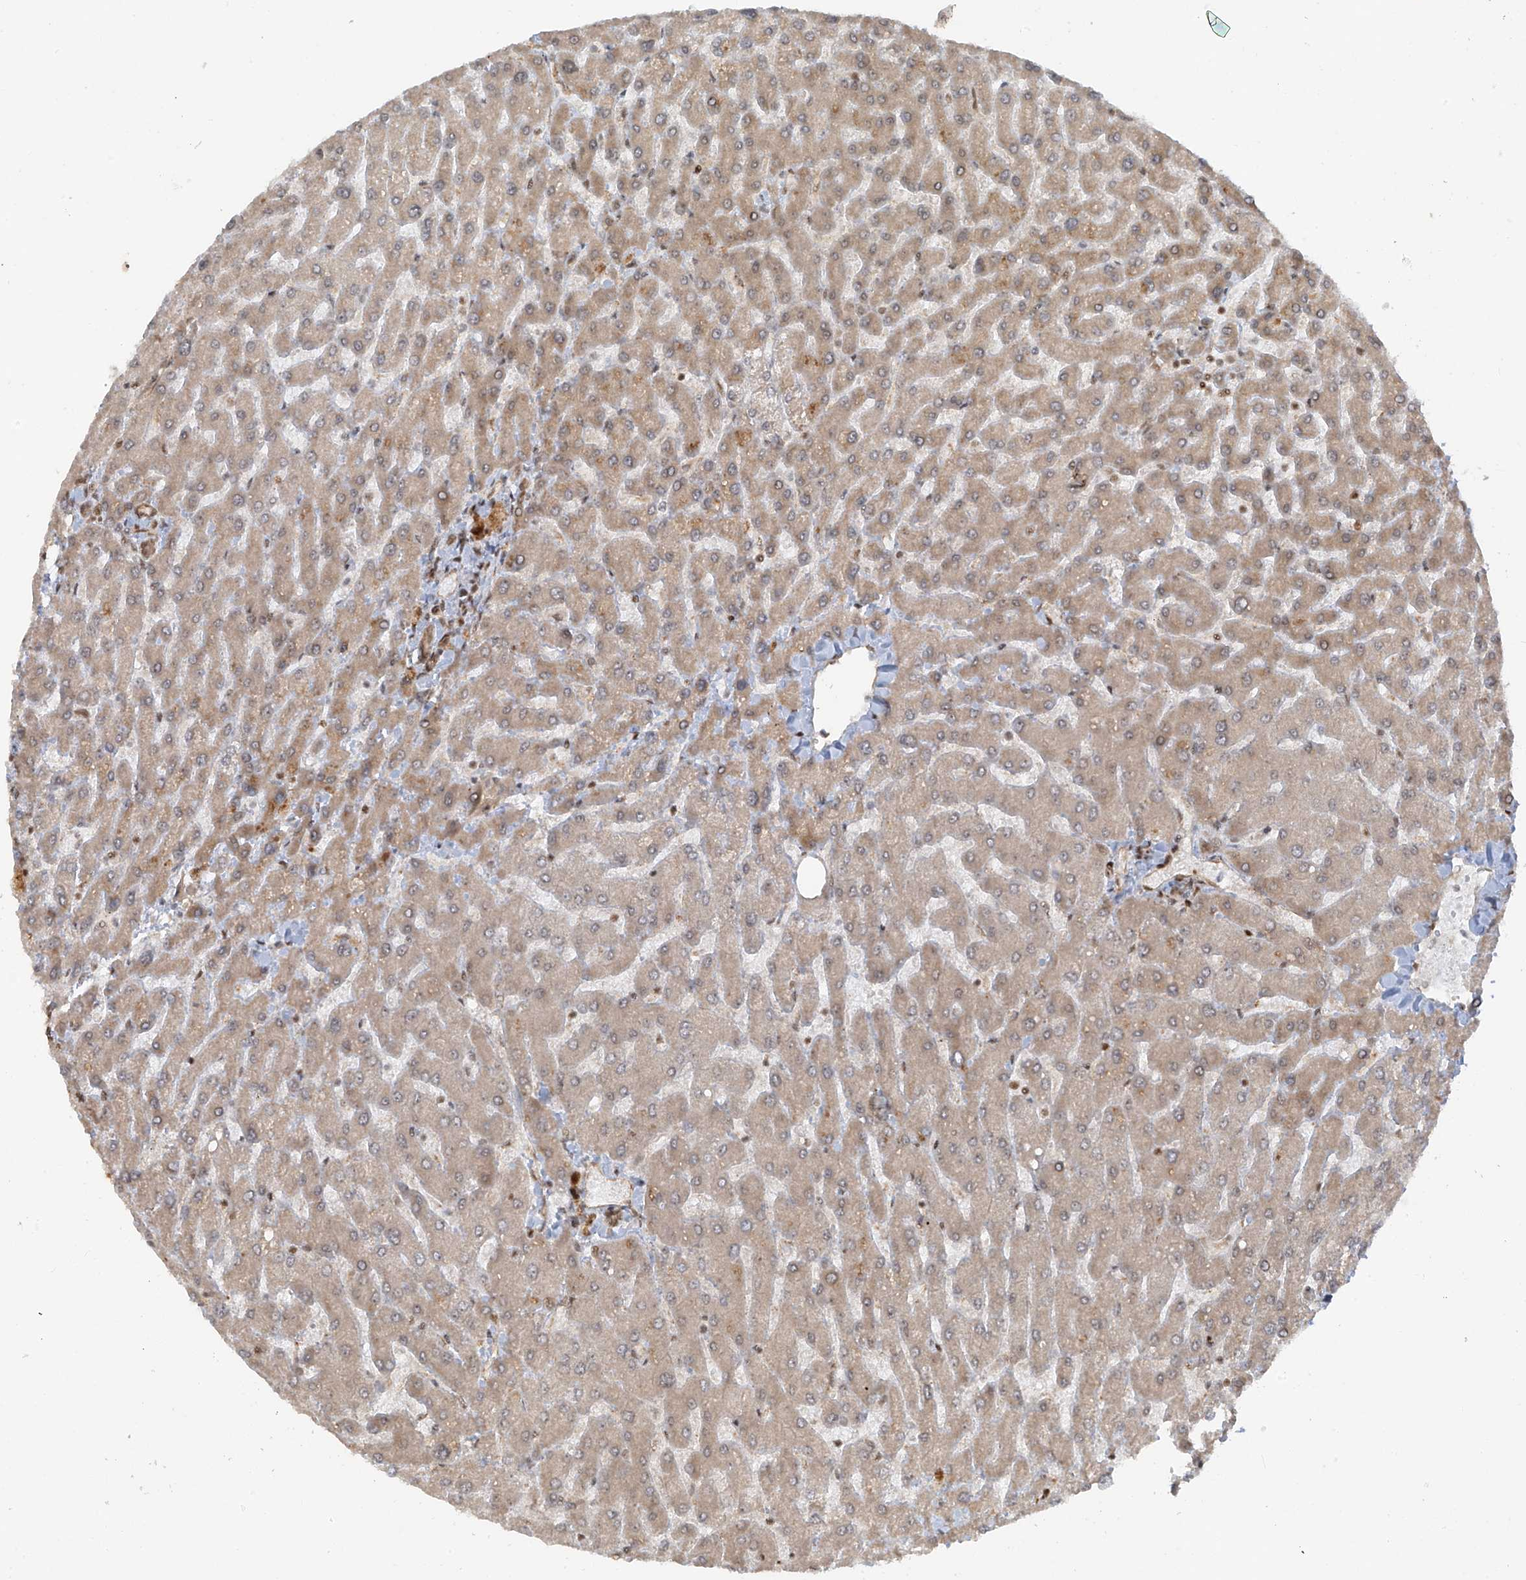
{"staining": {"intensity": "moderate", "quantity": ">75%", "location": "nuclear"}, "tissue": "liver", "cell_type": "Cholangiocytes", "image_type": "normal", "snomed": [{"axis": "morphology", "description": "Normal tissue, NOS"}, {"axis": "topography", "description": "Liver"}], "caption": "Human liver stained for a protein (brown) demonstrates moderate nuclear positive staining in about >75% of cholangiocytes.", "gene": "ARHGEF3", "patient": {"sex": "male", "age": 55}}